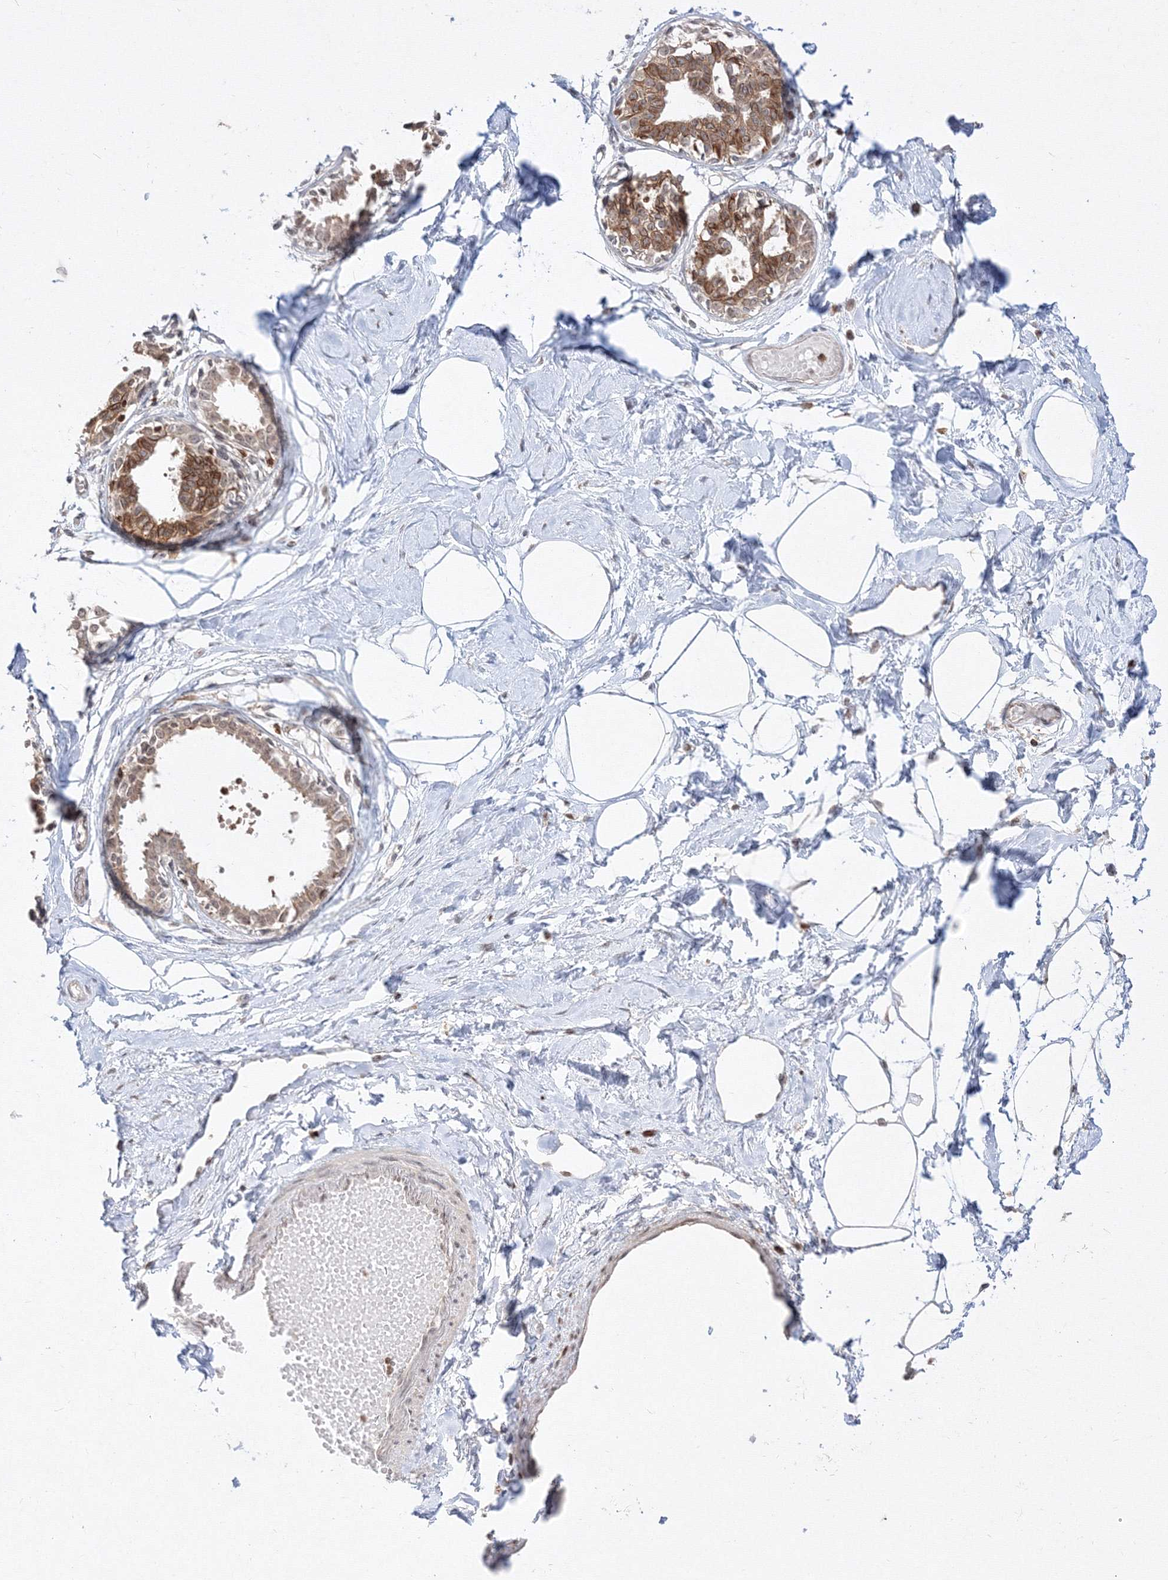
{"staining": {"intensity": "negative", "quantity": "none", "location": "none"}, "tissue": "breast", "cell_type": "Adipocytes", "image_type": "normal", "snomed": [{"axis": "morphology", "description": "Normal tissue, NOS"}, {"axis": "topography", "description": "Breast"}], "caption": "The histopathology image shows no staining of adipocytes in unremarkable breast. (Immunohistochemistry, brightfield microscopy, high magnification).", "gene": "TMEM50B", "patient": {"sex": "female", "age": 45}}